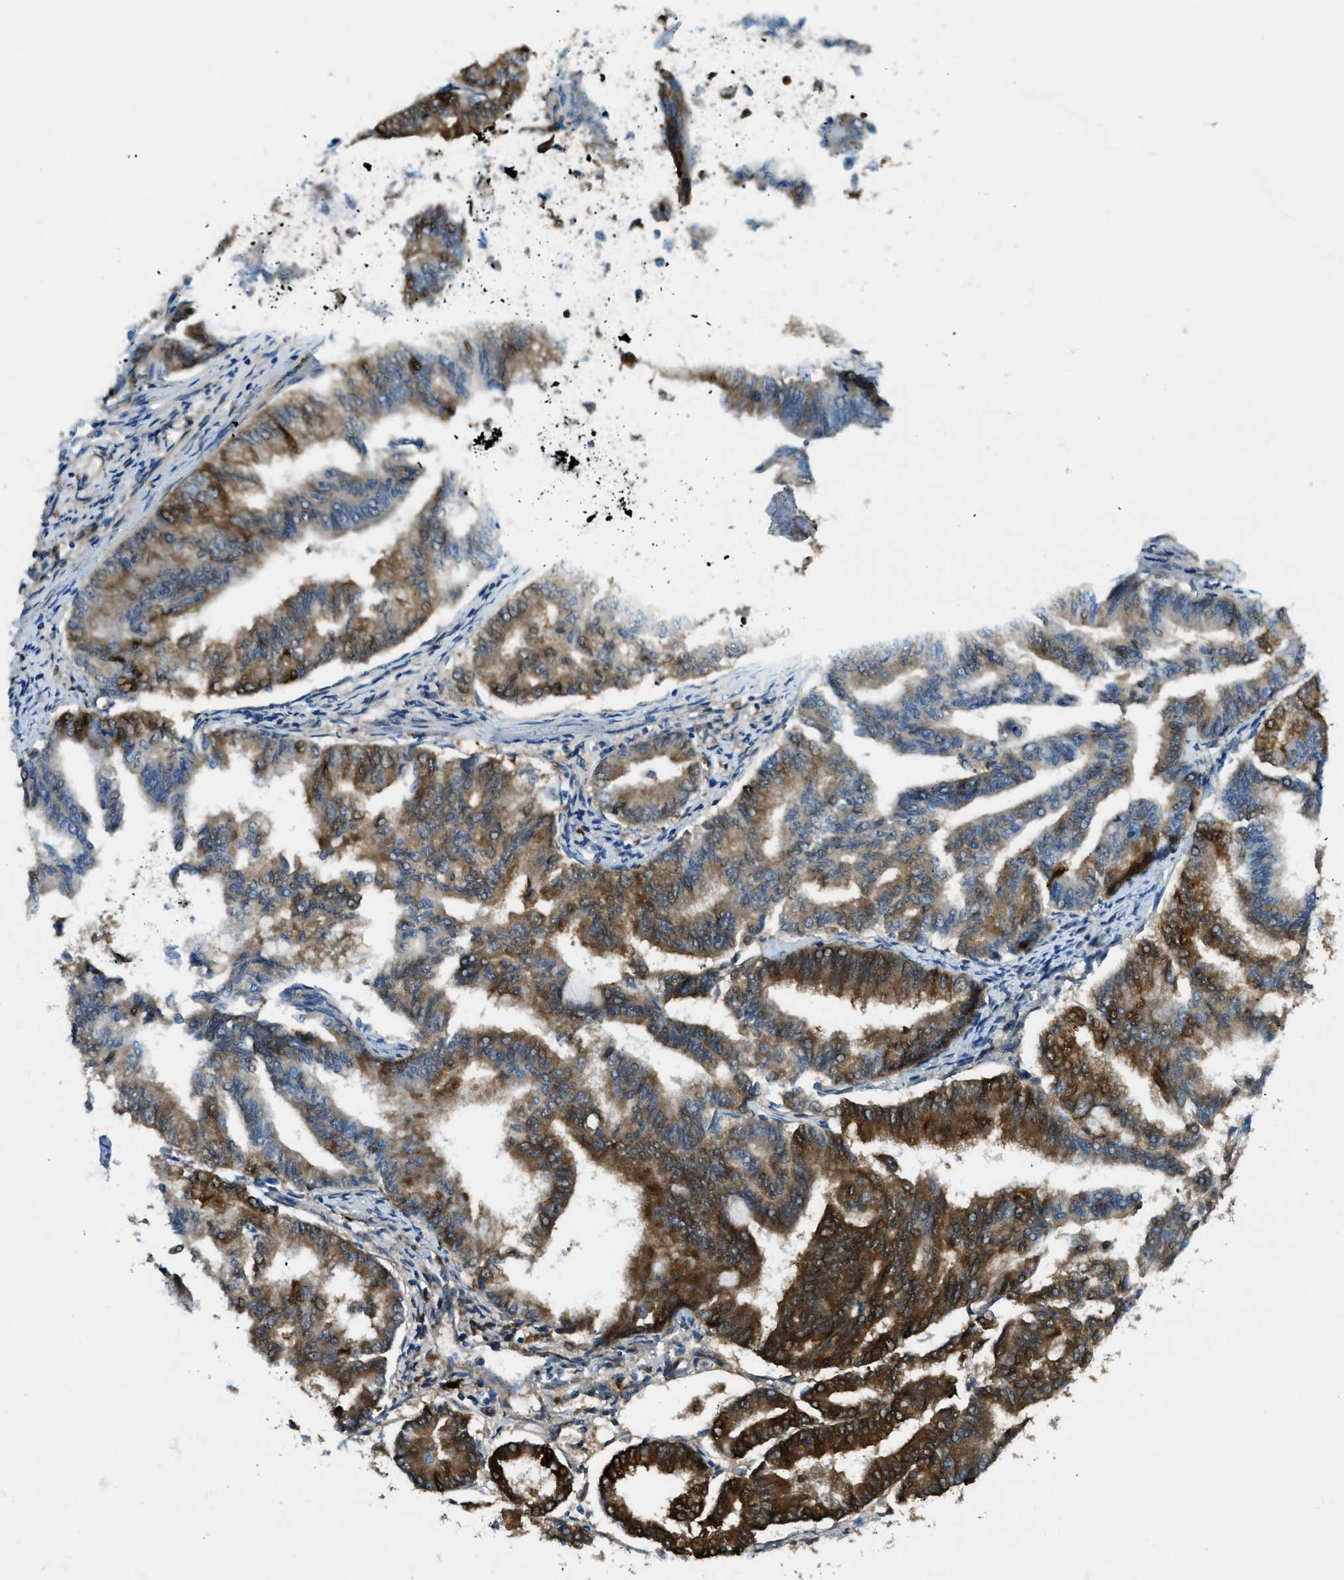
{"staining": {"intensity": "strong", "quantity": "25%-75%", "location": "cytoplasmic/membranous"}, "tissue": "endometrial cancer", "cell_type": "Tumor cells", "image_type": "cancer", "snomed": [{"axis": "morphology", "description": "Adenocarcinoma, NOS"}, {"axis": "topography", "description": "Endometrium"}], "caption": "Endometrial cancer (adenocarcinoma) stained with IHC shows strong cytoplasmic/membranous positivity in about 25%-75% of tumor cells.", "gene": "TRIM59", "patient": {"sex": "female", "age": 79}}